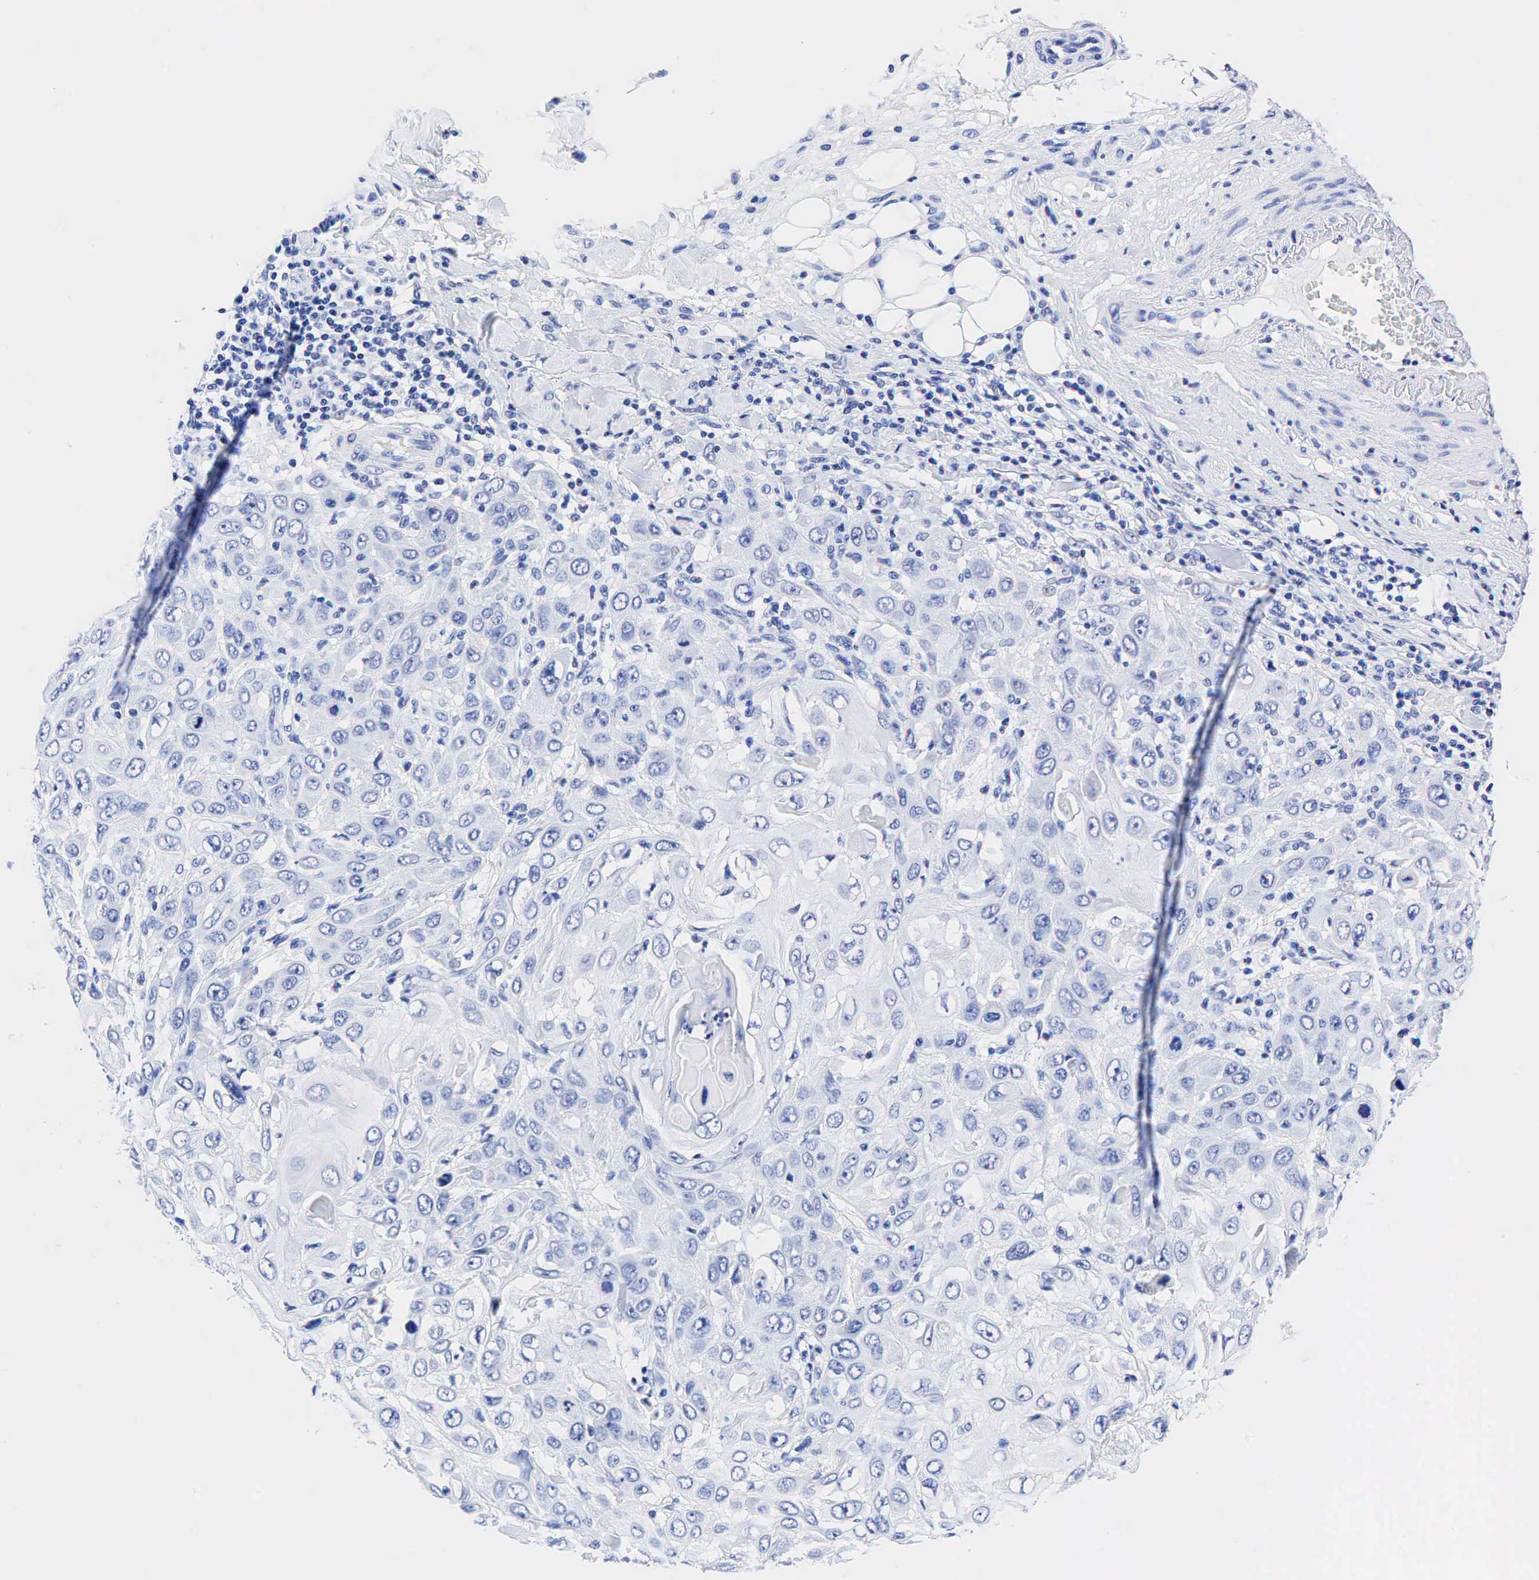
{"staining": {"intensity": "negative", "quantity": "none", "location": "none"}, "tissue": "skin cancer", "cell_type": "Tumor cells", "image_type": "cancer", "snomed": [{"axis": "morphology", "description": "Squamous cell carcinoma, NOS"}, {"axis": "topography", "description": "Skin"}], "caption": "There is no significant staining in tumor cells of skin squamous cell carcinoma. Brightfield microscopy of immunohistochemistry (IHC) stained with DAB (brown) and hematoxylin (blue), captured at high magnification.", "gene": "KRT18", "patient": {"sex": "male", "age": 84}}